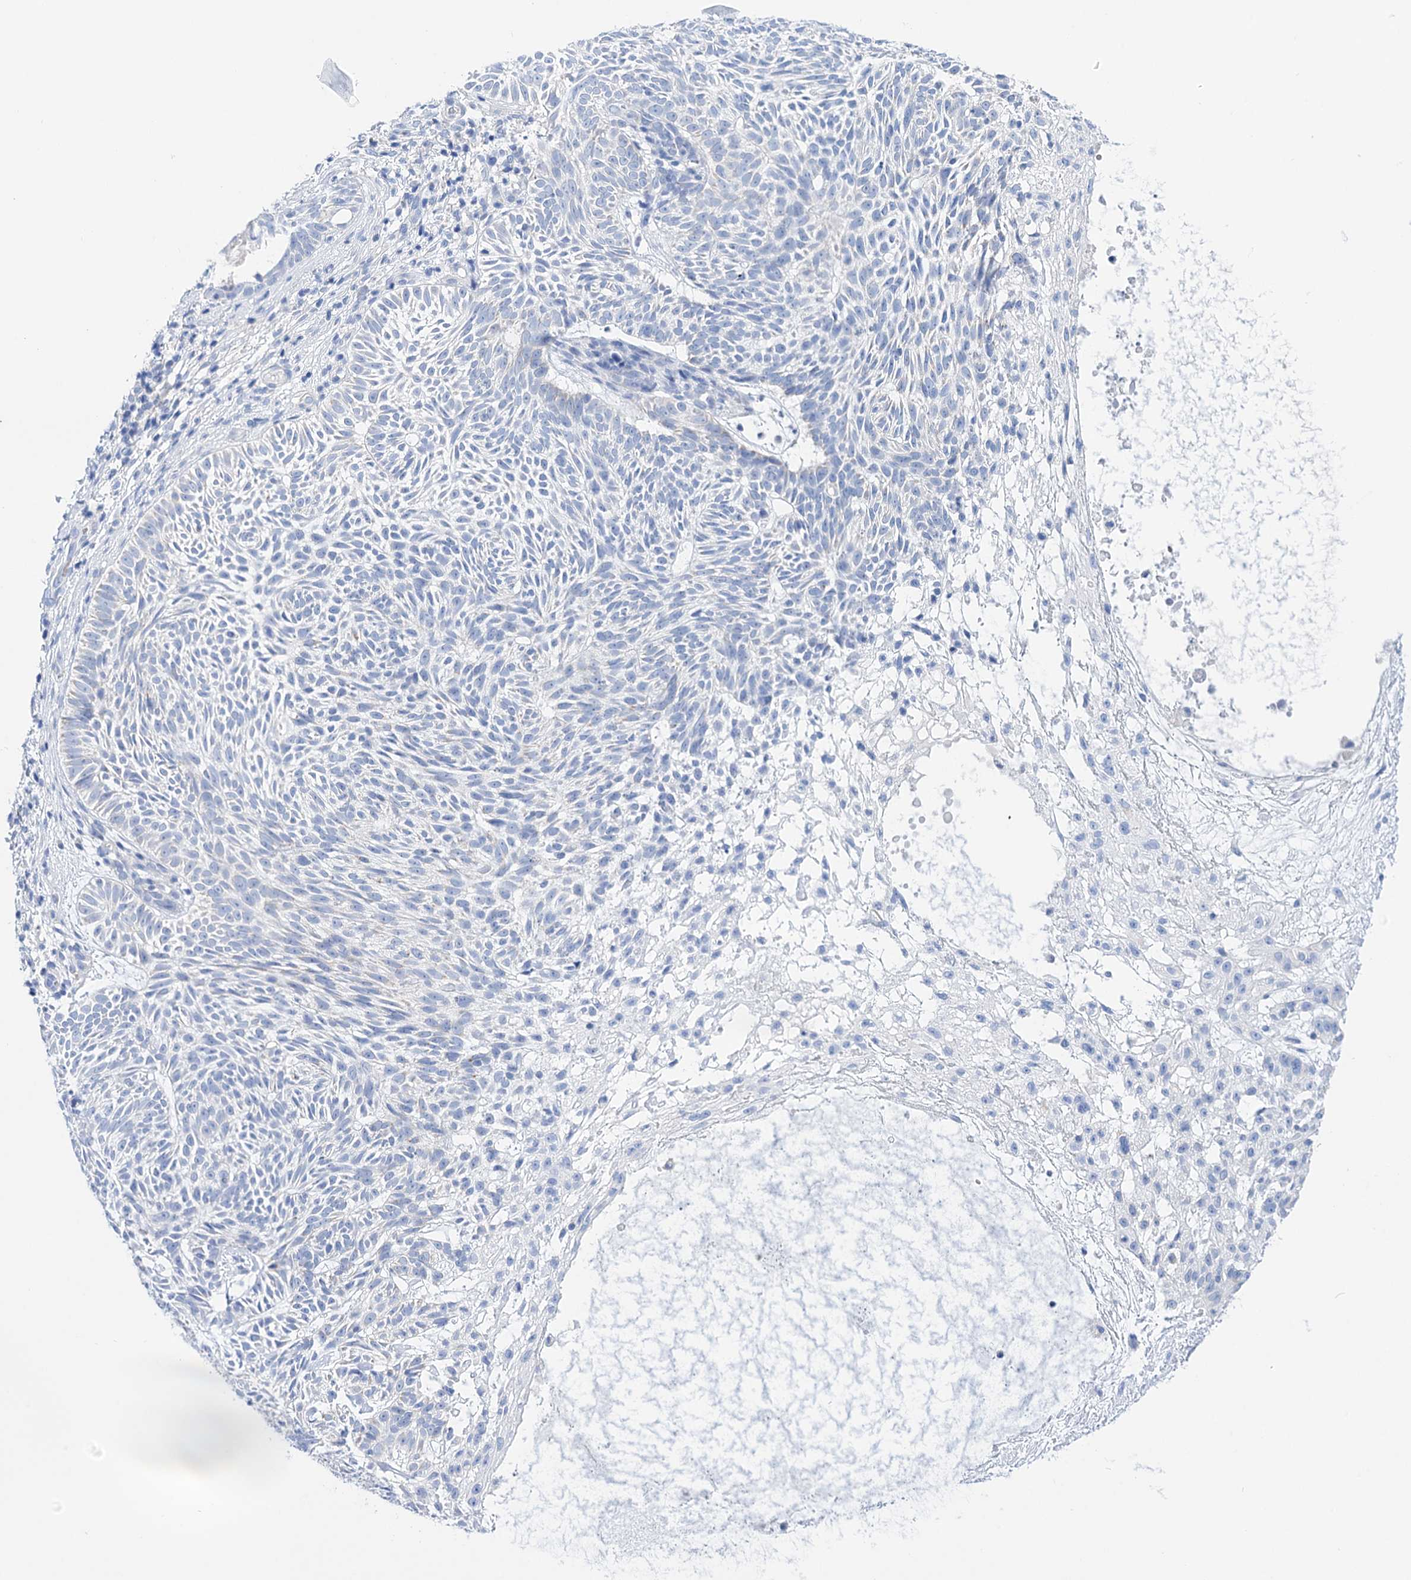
{"staining": {"intensity": "negative", "quantity": "none", "location": "none"}, "tissue": "skin cancer", "cell_type": "Tumor cells", "image_type": "cancer", "snomed": [{"axis": "morphology", "description": "Basal cell carcinoma"}, {"axis": "topography", "description": "Skin"}], "caption": "Skin cancer (basal cell carcinoma) was stained to show a protein in brown. There is no significant staining in tumor cells.", "gene": "YARS2", "patient": {"sex": "male", "age": 75}}